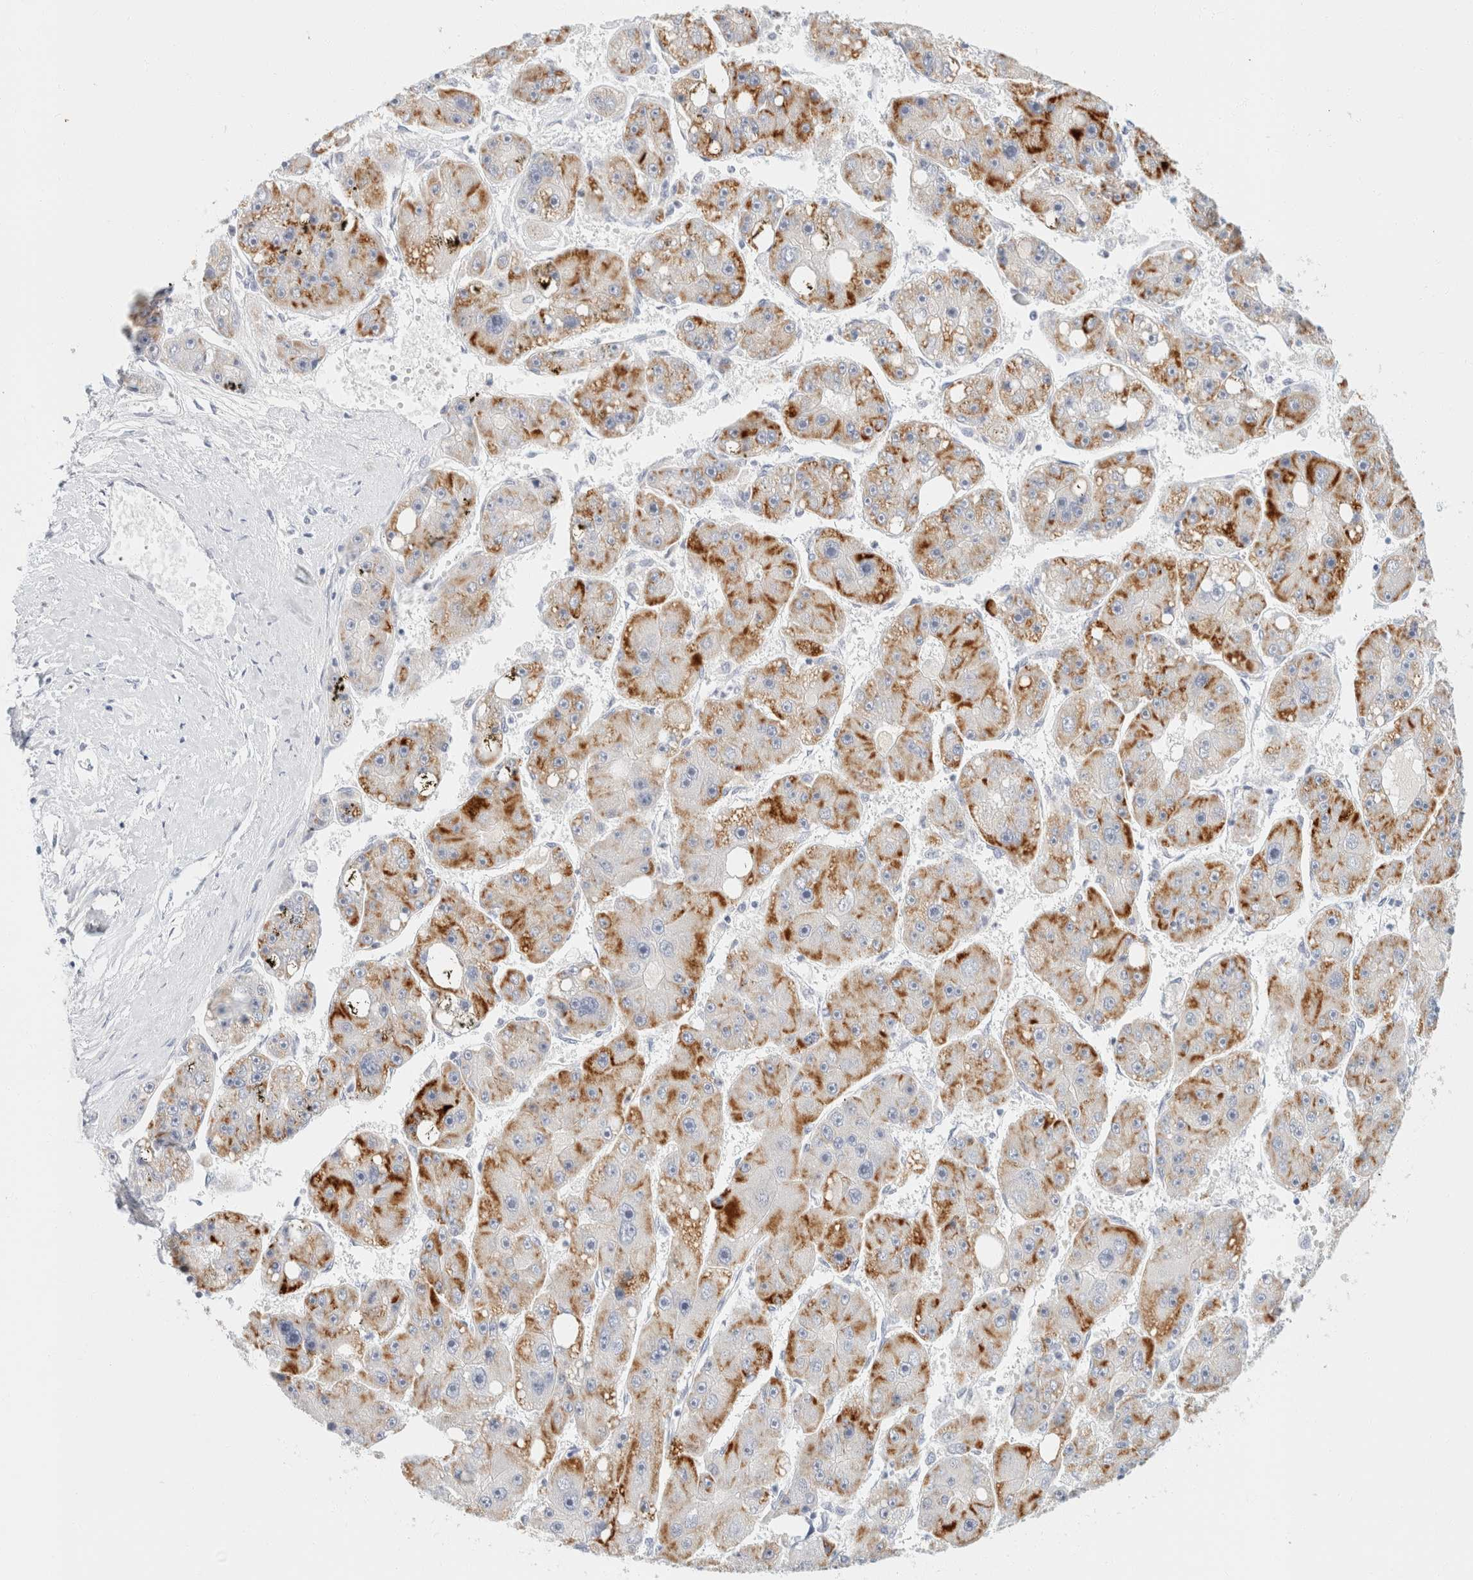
{"staining": {"intensity": "strong", "quantity": "25%-75%", "location": "cytoplasmic/membranous"}, "tissue": "liver cancer", "cell_type": "Tumor cells", "image_type": "cancer", "snomed": [{"axis": "morphology", "description": "Carcinoma, Hepatocellular, NOS"}, {"axis": "topography", "description": "Liver"}], "caption": "Strong cytoplasmic/membranous expression is identified in about 25%-75% of tumor cells in hepatocellular carcinoma (liver). (DAB (3,3'-diaminobenzidine) = brown stain, brightfield microscopy at high magnification).", "gene": "KRT20", "patient": {"sex": "female", "age": 61}}